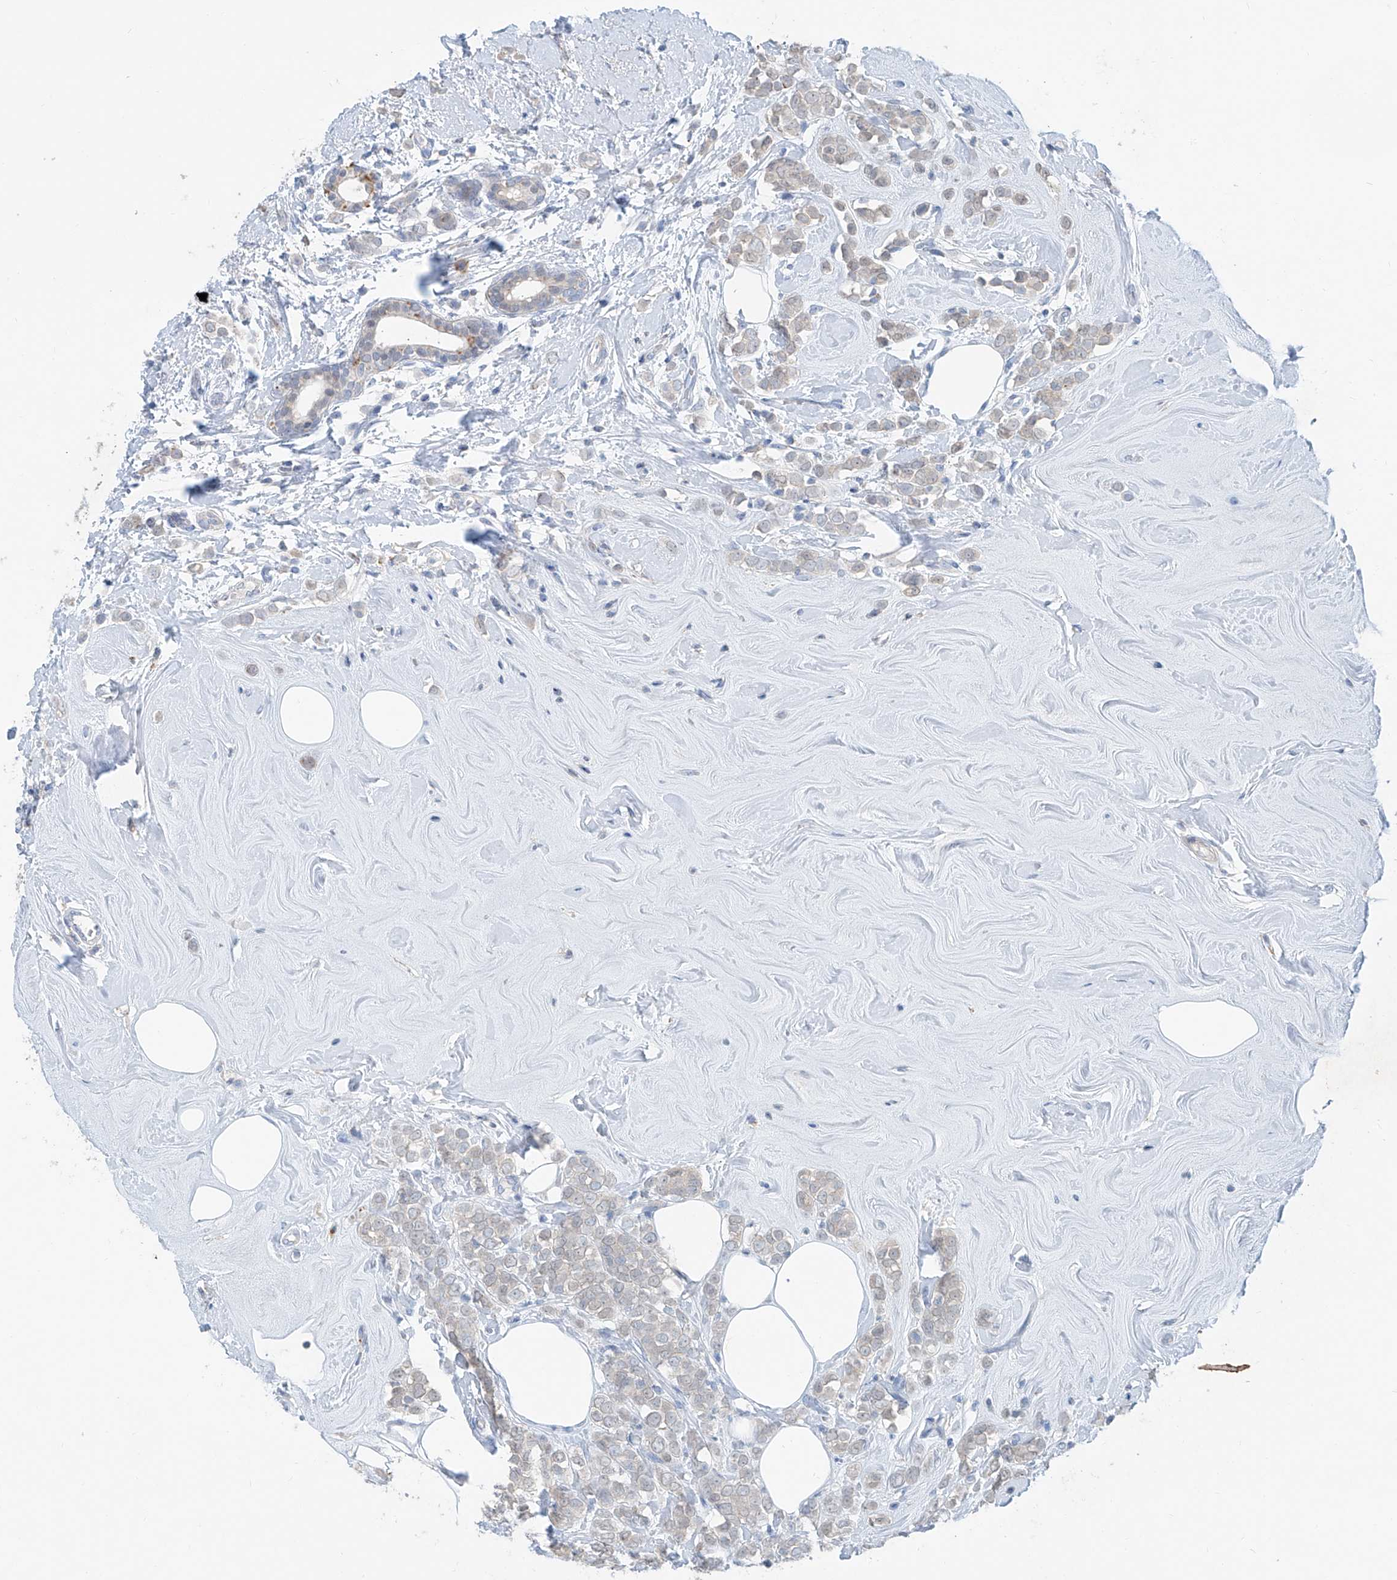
{"staining": {"intensity": "weak", "quantity": "<25%", "location": "cytoplasmic/membranous"}, "tissue": "breast cancer", "cell_type": "Tumor cells", "image_type": "cancer", "snomed": [{"axis": "morphology", "description": "Lobular carcinoma"}, {"axis": "topography", "description": "Breast"}], "caption": "Immunohistochemistry (IHC) of breast cancer (lobular carcinoma) shows no expression in tumor cells. (Immunohistochemistry, brightfield microscopy, high magnification).", "gene": "ANKRD34A", "patient": {"sex": "female", "age": 47}}